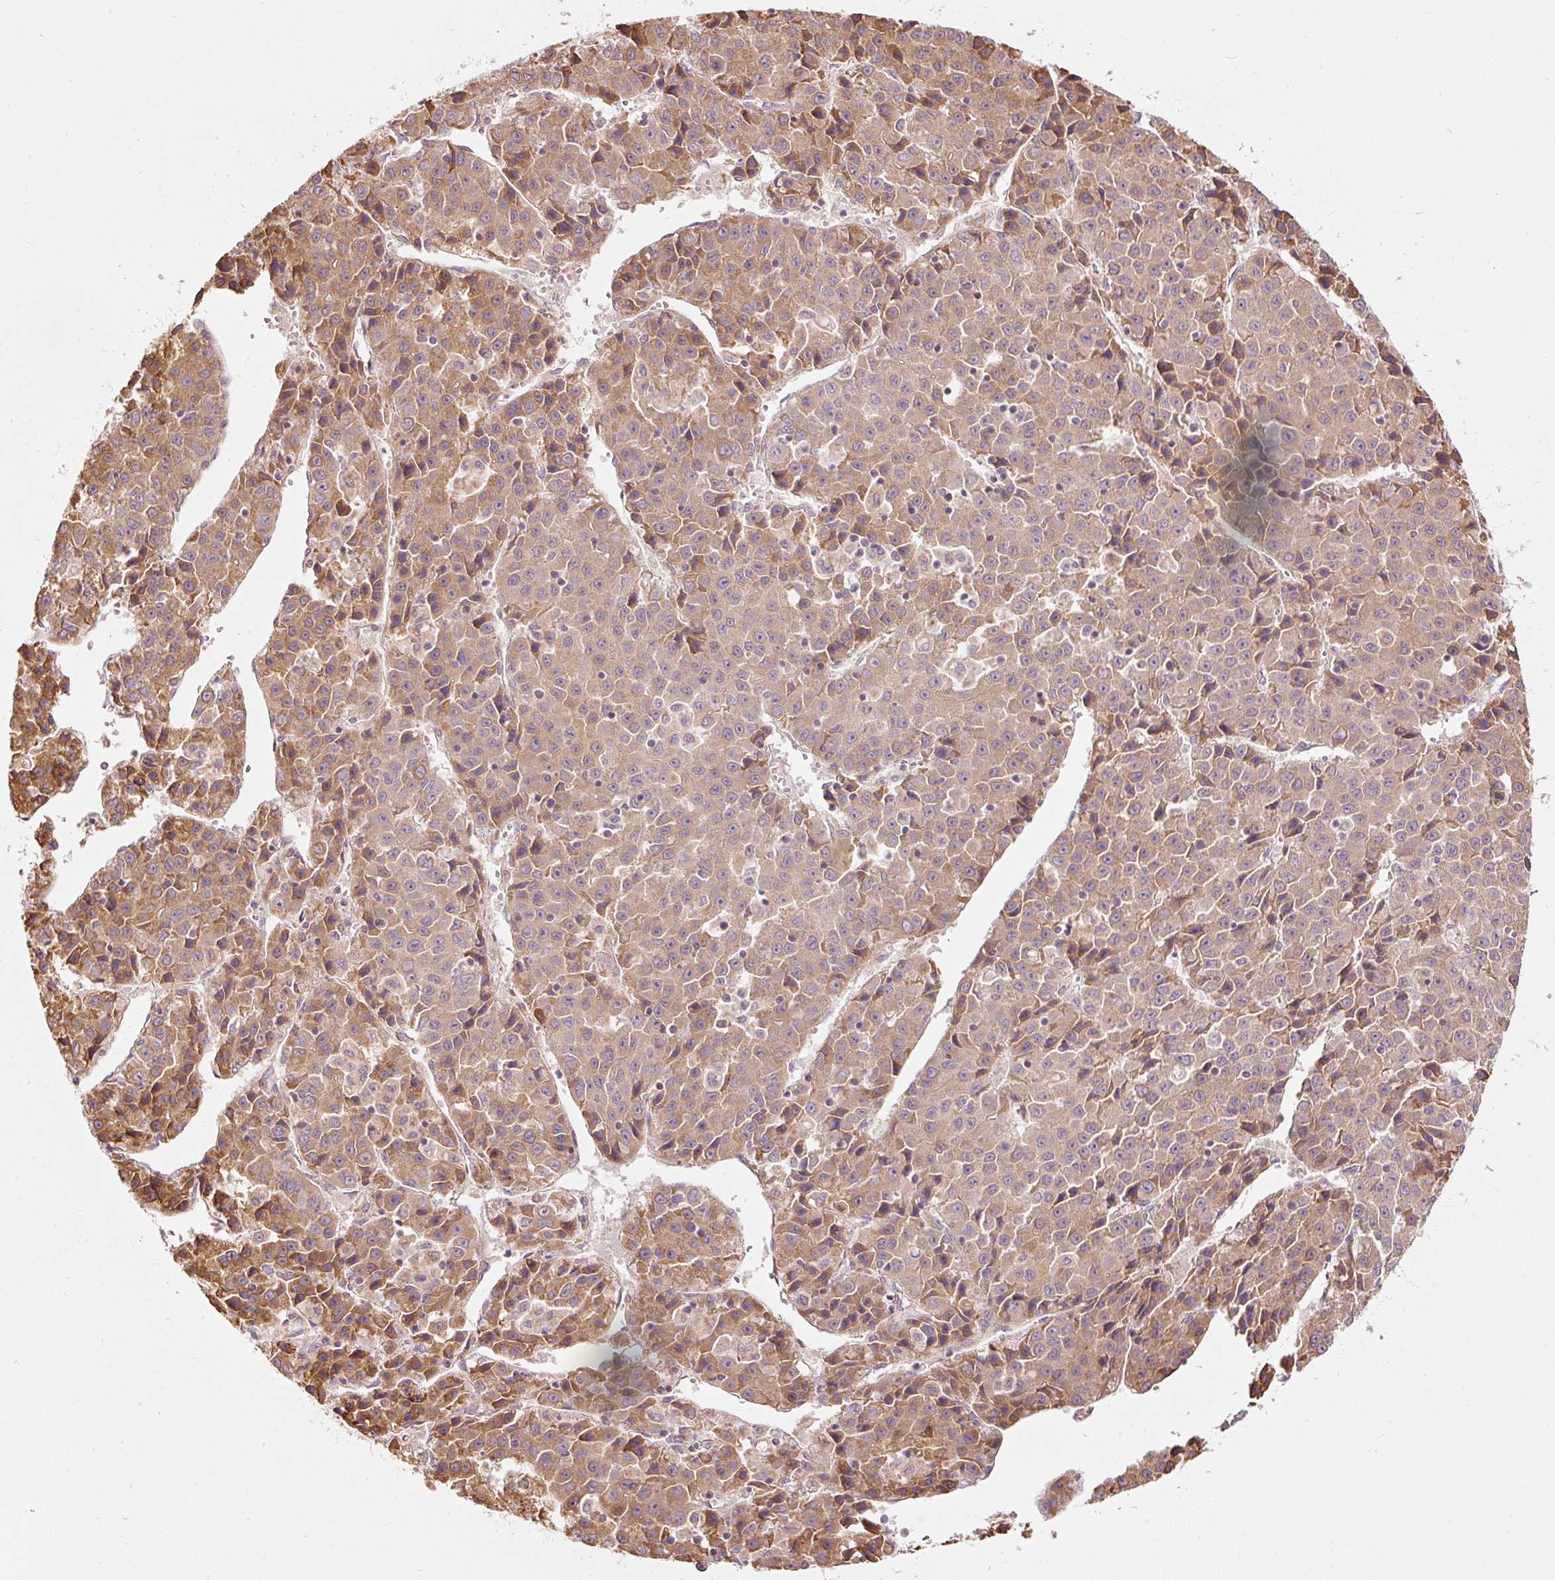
{"staining": {"intensity": "moderate", "quantity": ">75%", "location": "cytoplasmic/membranous"}, "tissue": "liver cancer", "cell_type": "Tumor cells", "image_type": "cancer", "snomed": [{"axis": "morphology", "description": "Carcinoma, Hepatocellular, NOS"}, {"axis": "topography", "description": "Liver"}], "caption": "Immunohistochemical staining of liver cancer reveals medium levels of moderate cytoplasmic/membranous protein positivity in approximately >75% of tumor cells.", "gene": "SNAPC5", "patient": {"sex": "female", "age": 53}}